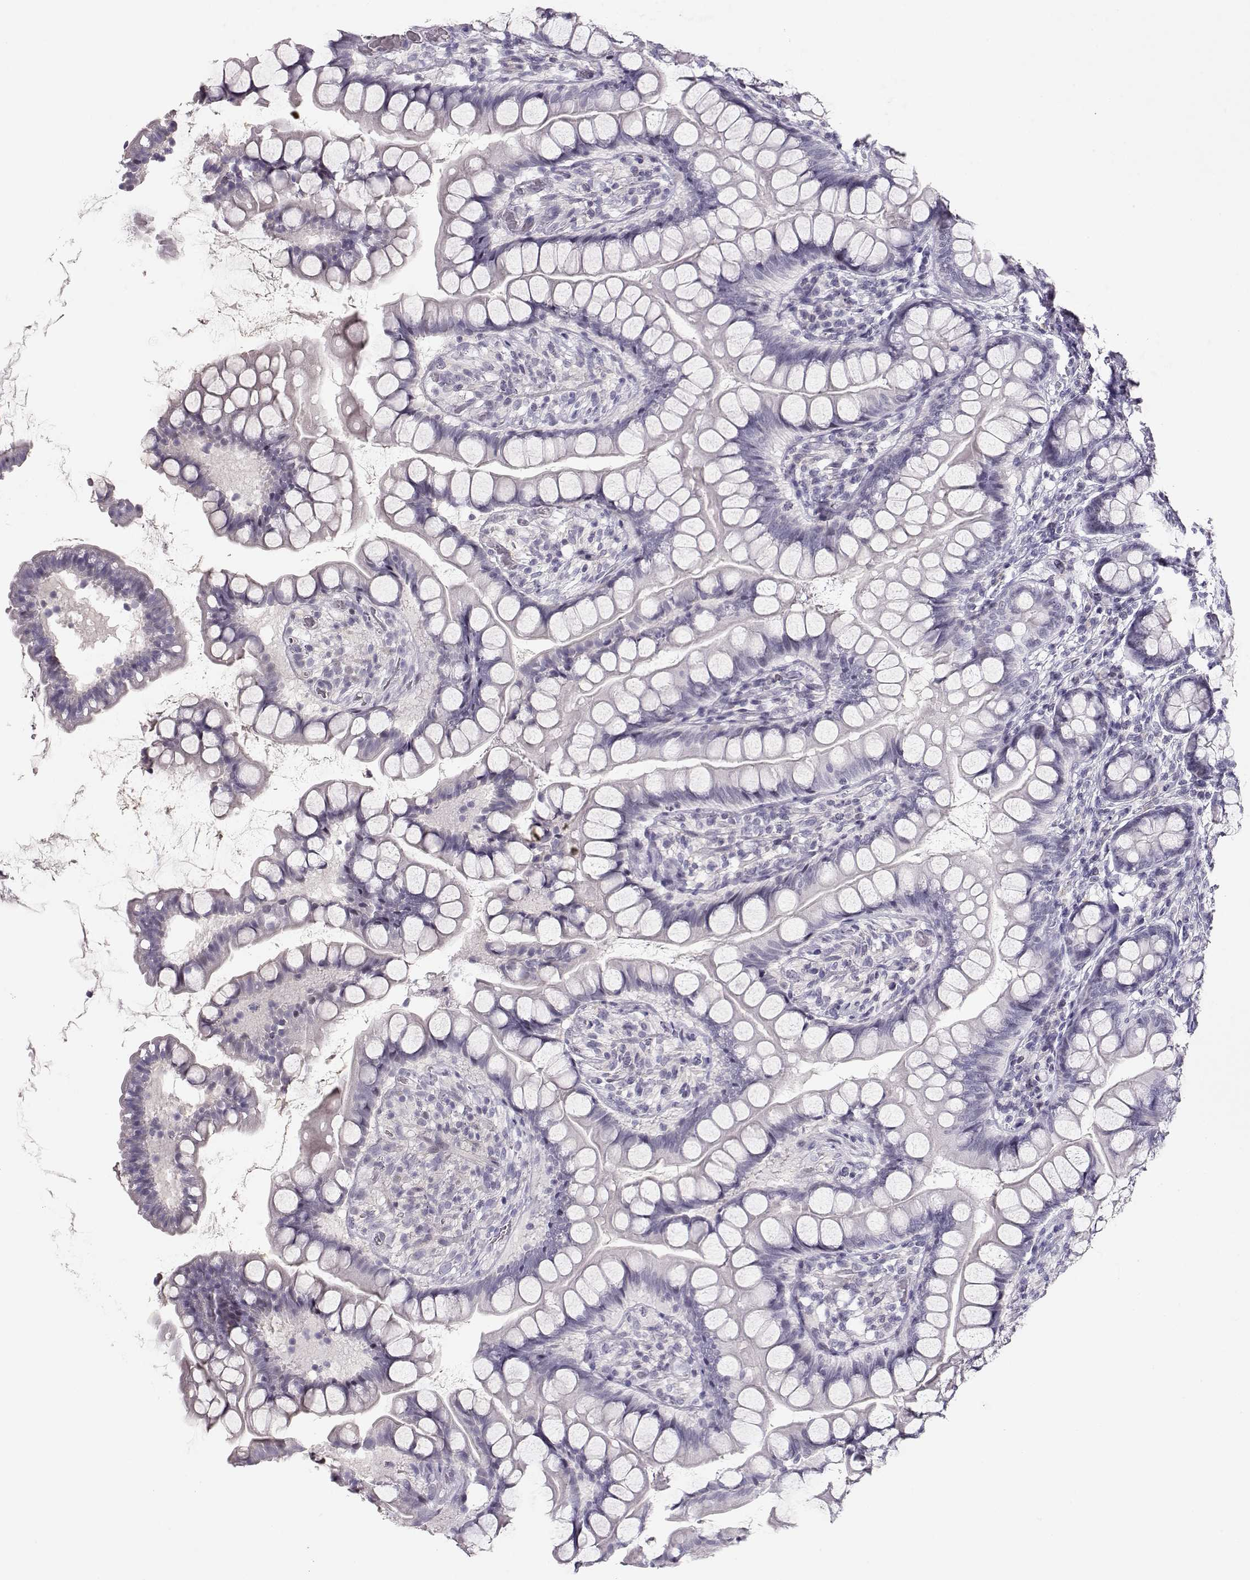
{"staining": {"intensity": "negative", "quantity": "none", "location": "none"}, "tissue": "small intestine", "cell_type": "Glandular cells", "image_type": "normal", "snomed": [{"axis": "morphology", "description": "Normal tissue, NOS"}, {"axis": "topography", "description": "Small intestine"}], "caption": "Immunohistochemistry (IHC) image of normal small intestine: human small intestine stained with DAB reveals no significant protein staining in glandular cells.", "gene": "CRX", "patient": {"sex": "male", "age": 70}}